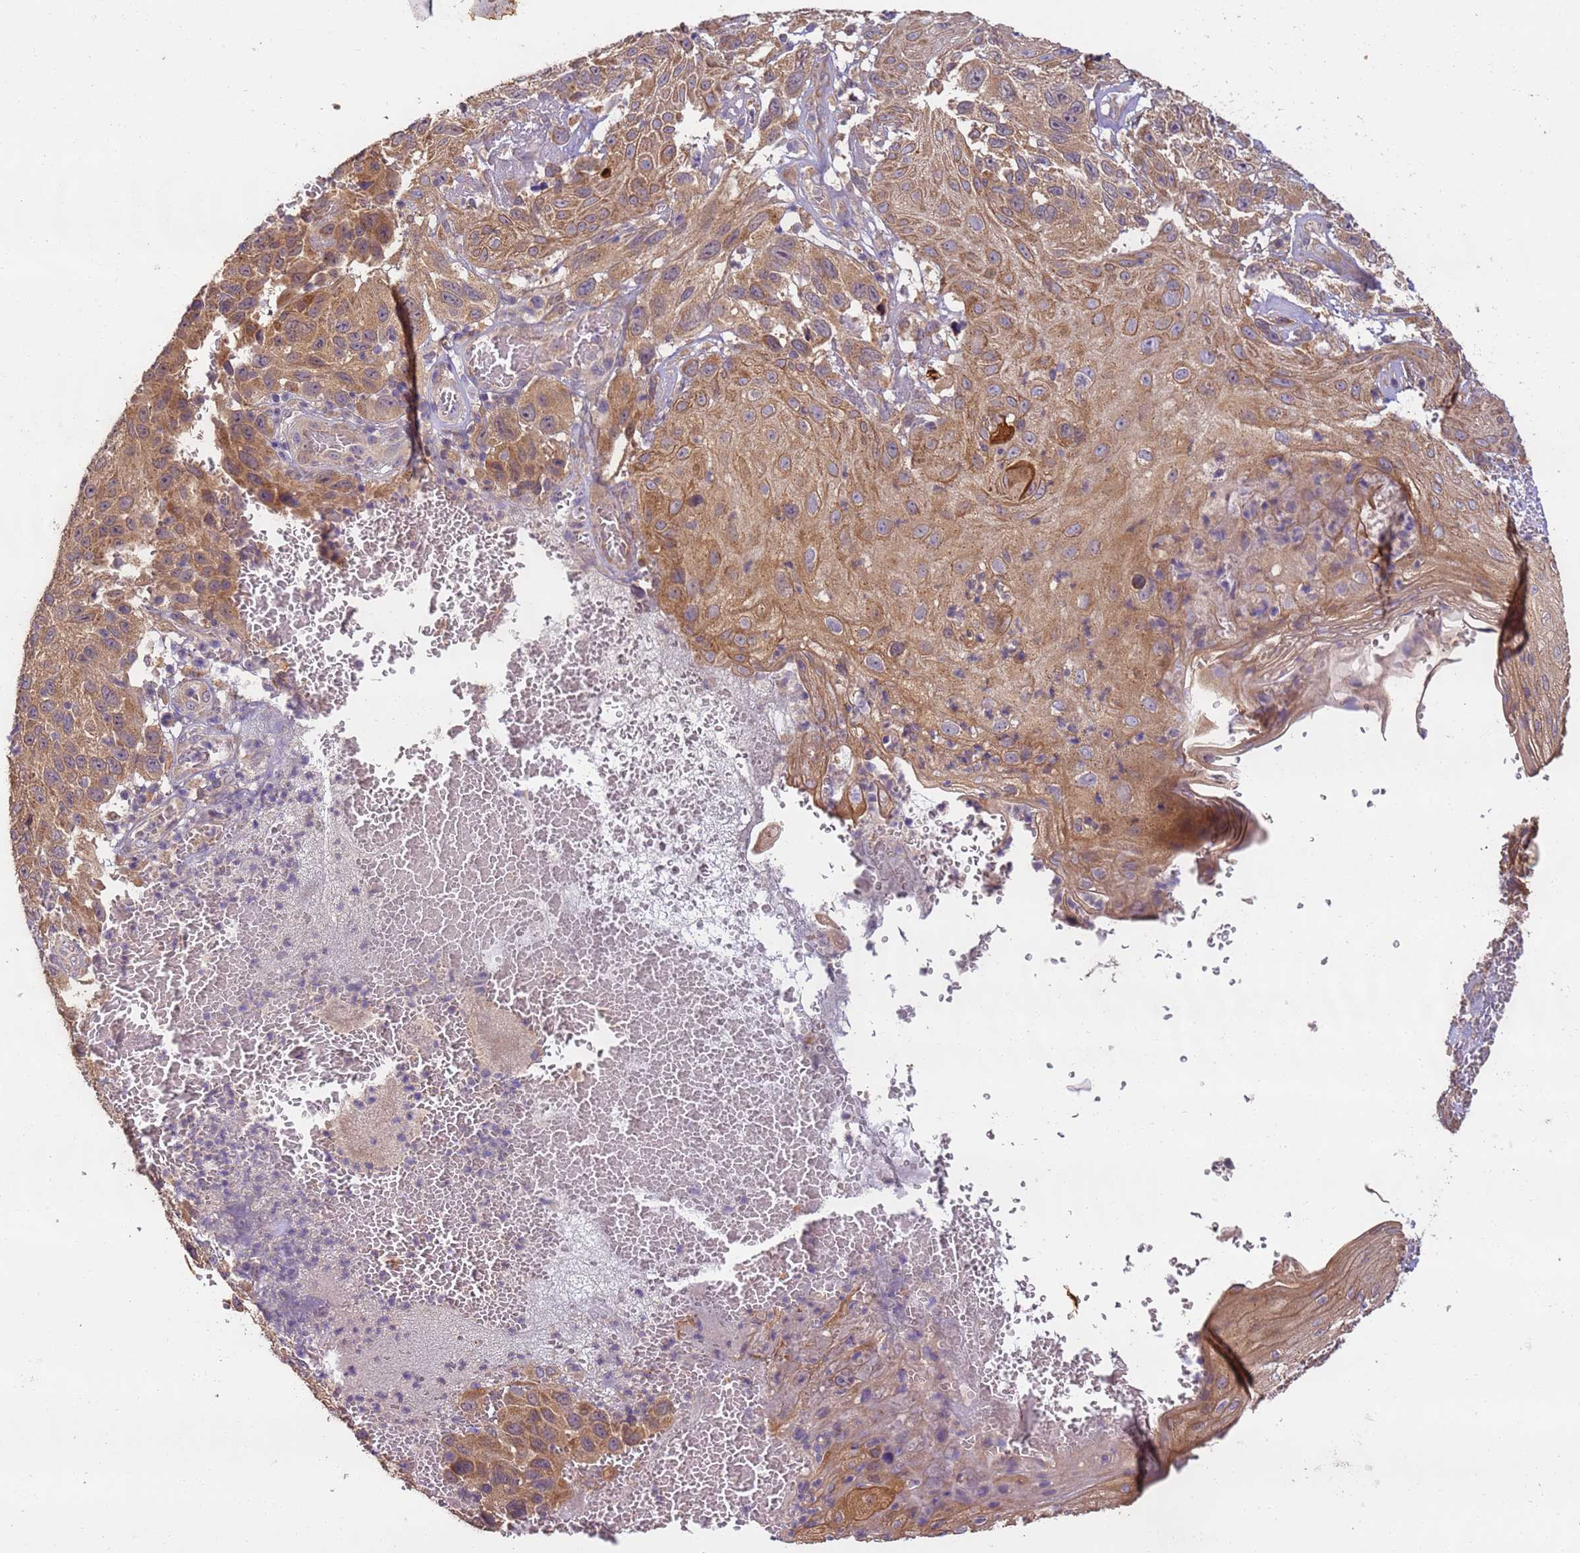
{"staining": {"intensity": "moderate", "quantity": ">75%", "location": "cytoplasmic/membranous"}, "tissue": "melanoma", "cell_type": "Tumor cells", "image_type": "cancer", "snomed": [{"axis": "morphology", "description": "Normal tissue, NOS"}, {"axis": "morphology", "description": "Malignant melanoma, NOS"}, {"axis": "topography", "description": "Skin"}], "caption": "Moderate cytoplasmic/membranous positivity for a protein is seen in approximately >75% of tumor cells of melanoma using IHC.", "gene": "TIGAR", "patient": {"sex": "female", "age": 96}}